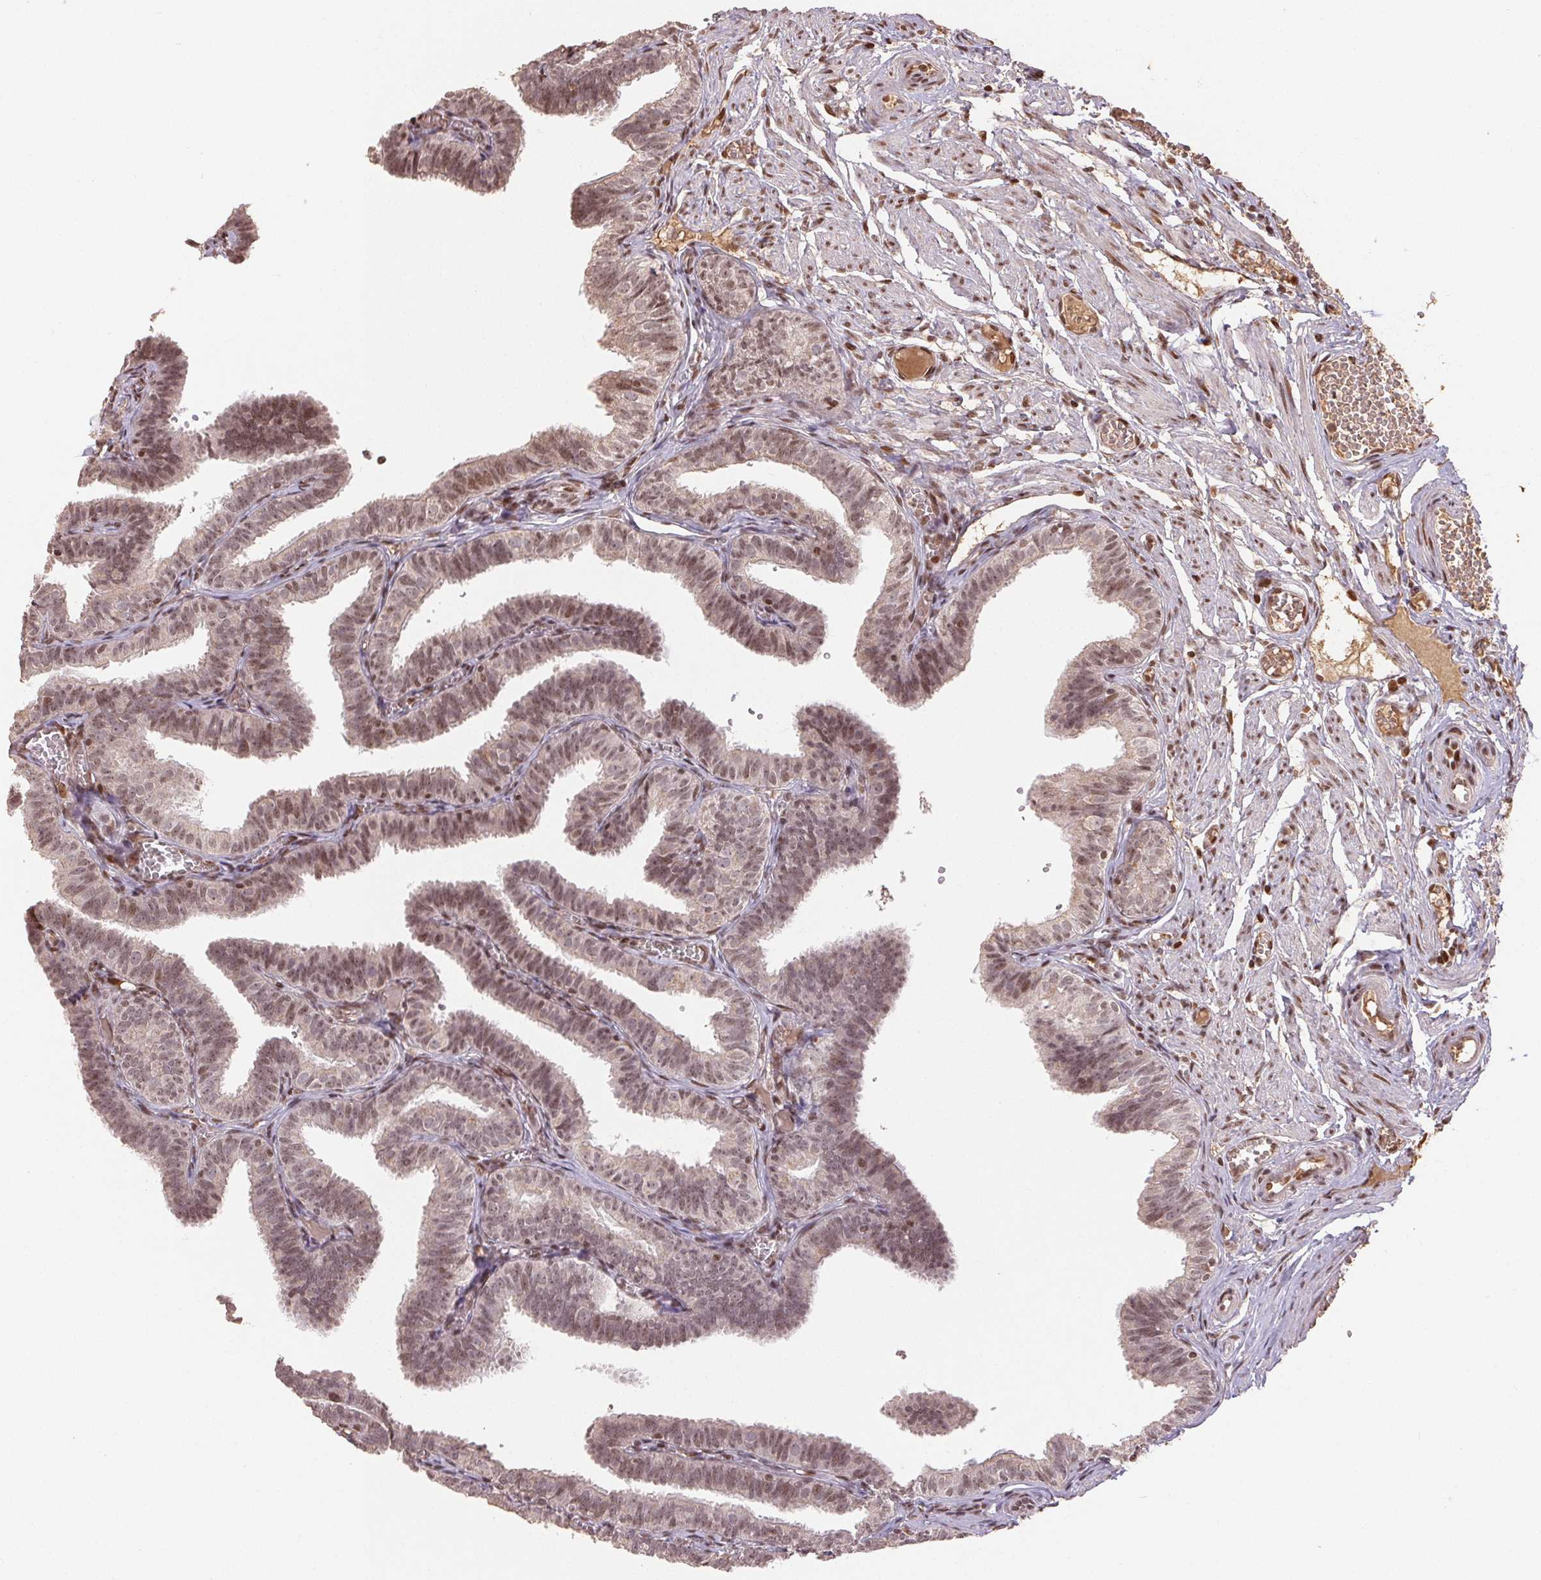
{"staining": {"intensity": "moderate", "quantity": ">75%", "location": "nuclear"}, "tissue": "fallopian tube", "cell_type": "Glandular cells", "image_type": "normal", "snomed": [{"axis": "morphology", "description": "Normal tissue, NOS"}, {"axis": "topography", "description": "Fallopian tube"}], "caption": "A medium amount of moderate nuclear positivity is appreciated in about >75% of glandular cells in benign fallopian tube. Nuclei are stained in blue.", "gene": "MAPKAPK2", "patient": {"sex": "female", "age": 25}}